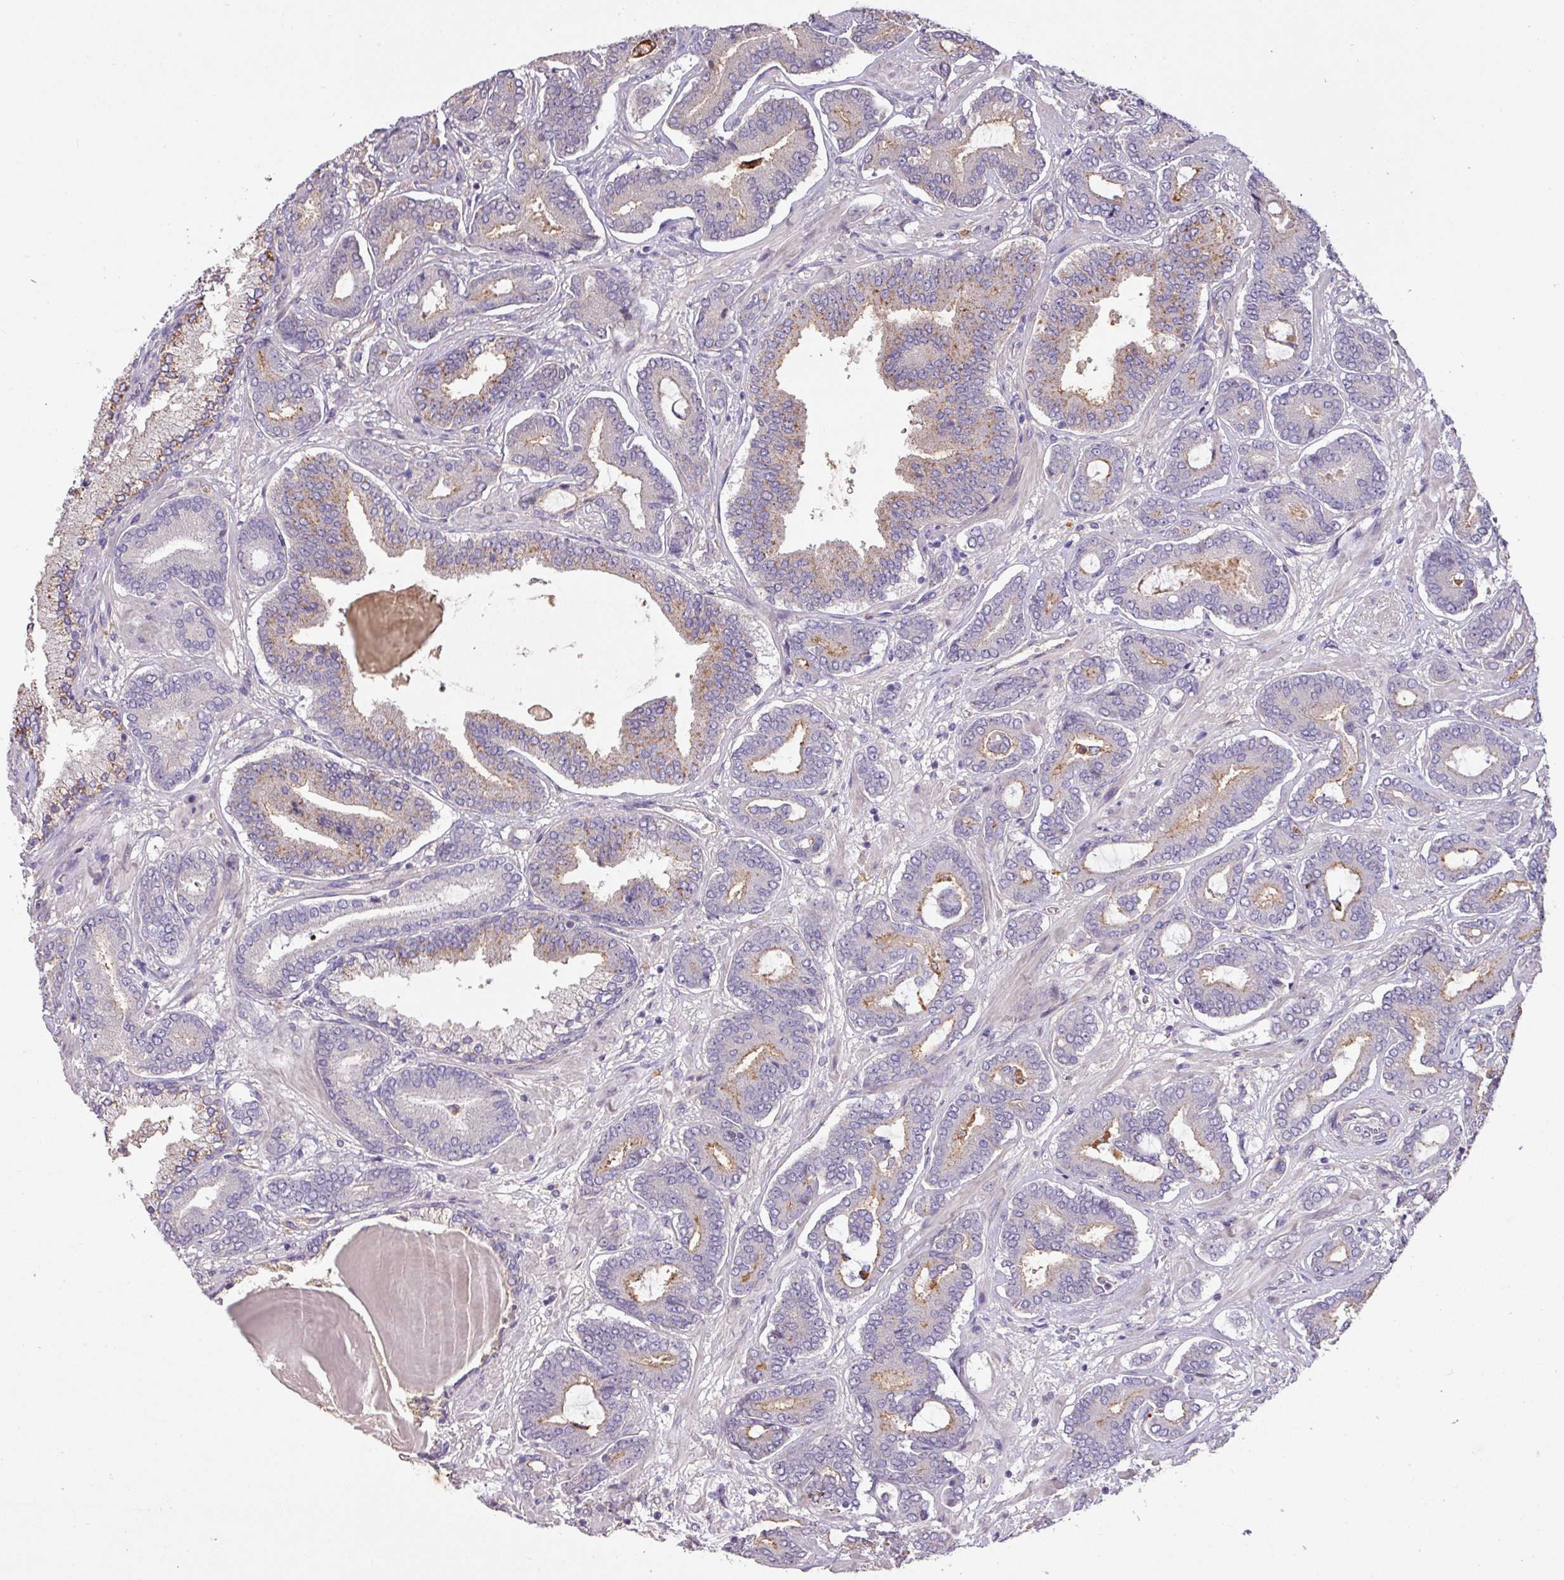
{"staining": {"intensity": "moderate", "quantity": "<25%", "location": "cytoplasmic/membranous"}, "tissue": "prostate cancer", "cell_type": "Tumor cells", "image_type": "cancer", "snomed": [{"axis": "morphology", "description": "Adenocarcinoma, Low grade"}, {"axis": "topography", "description": "Prostate and seminal vesicle, NOS"}], "caption": "This histopathology image displays prostate cancer (low-grade adenocarcinoma) stained with immunohistochemistry (IHC) to label a protein in brown. The cytoplasmic/membranous of tumor cells show moderate positivity for the protein. Nuclei are counter-stained blue.", "gene": "PRADC1", "patient": {"sex": "male", "age": 61}}